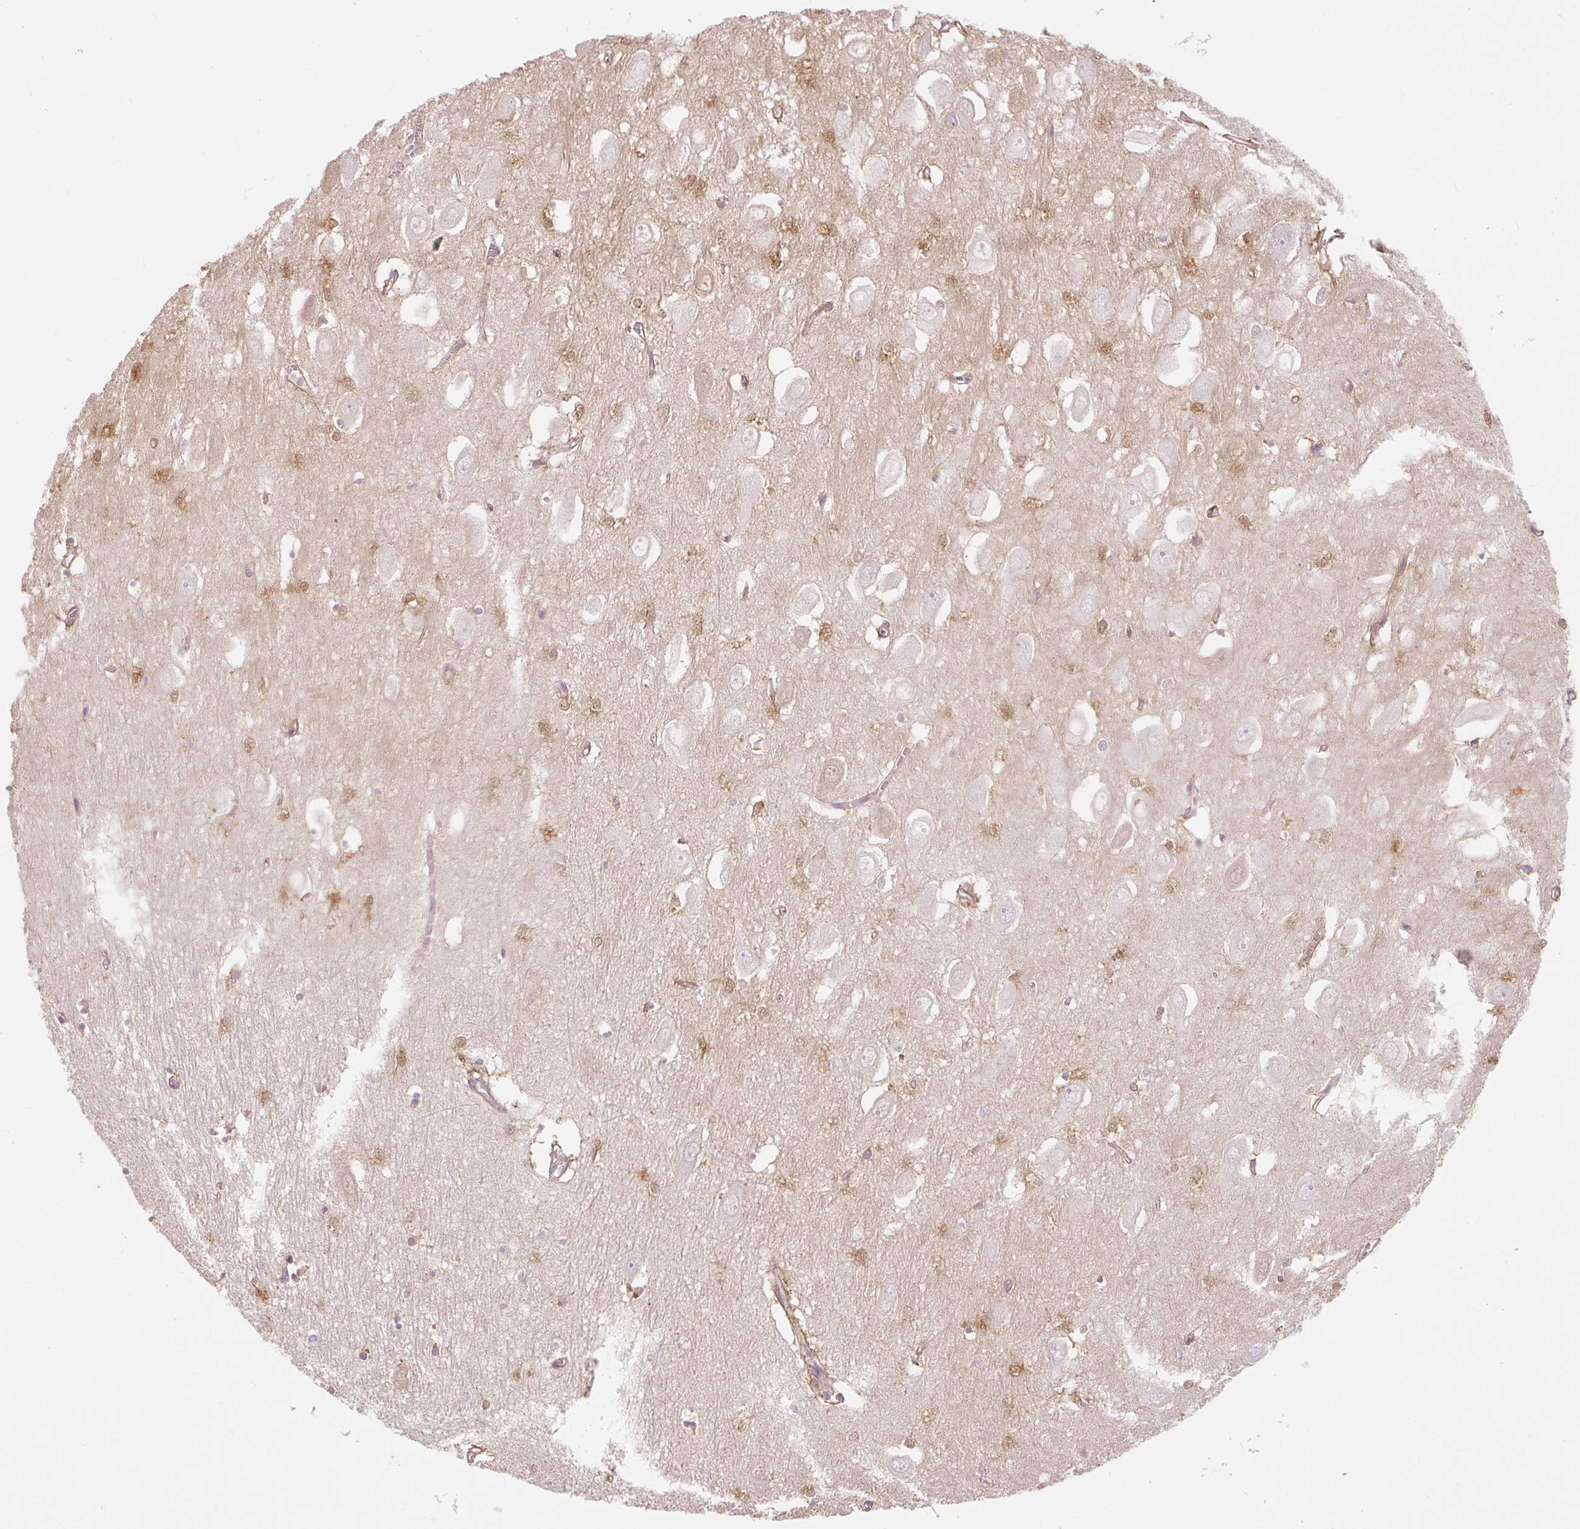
{"staining": {"intensity": "moderate", "quantity": "25%-75%", "location": "cytoplasmic/membranous,nuclear"}, "tissue": "hippocampus", "cell_type": "Glial cells", "image_type": "normal", "snomed": [{"axis": "morphology", "description": "Normal tissue, NOS"}, {"axis": "topography", "description": "Hippocampus"}], "caption": "Immunohistochemical staining of normal hippocampus reveals moderate cytoplasmic/membranous,nuclear protein positivity in about 25%-75% of glial cells.", "gene": "DHX35", "patient": {"sex": "female", "age": 64}}